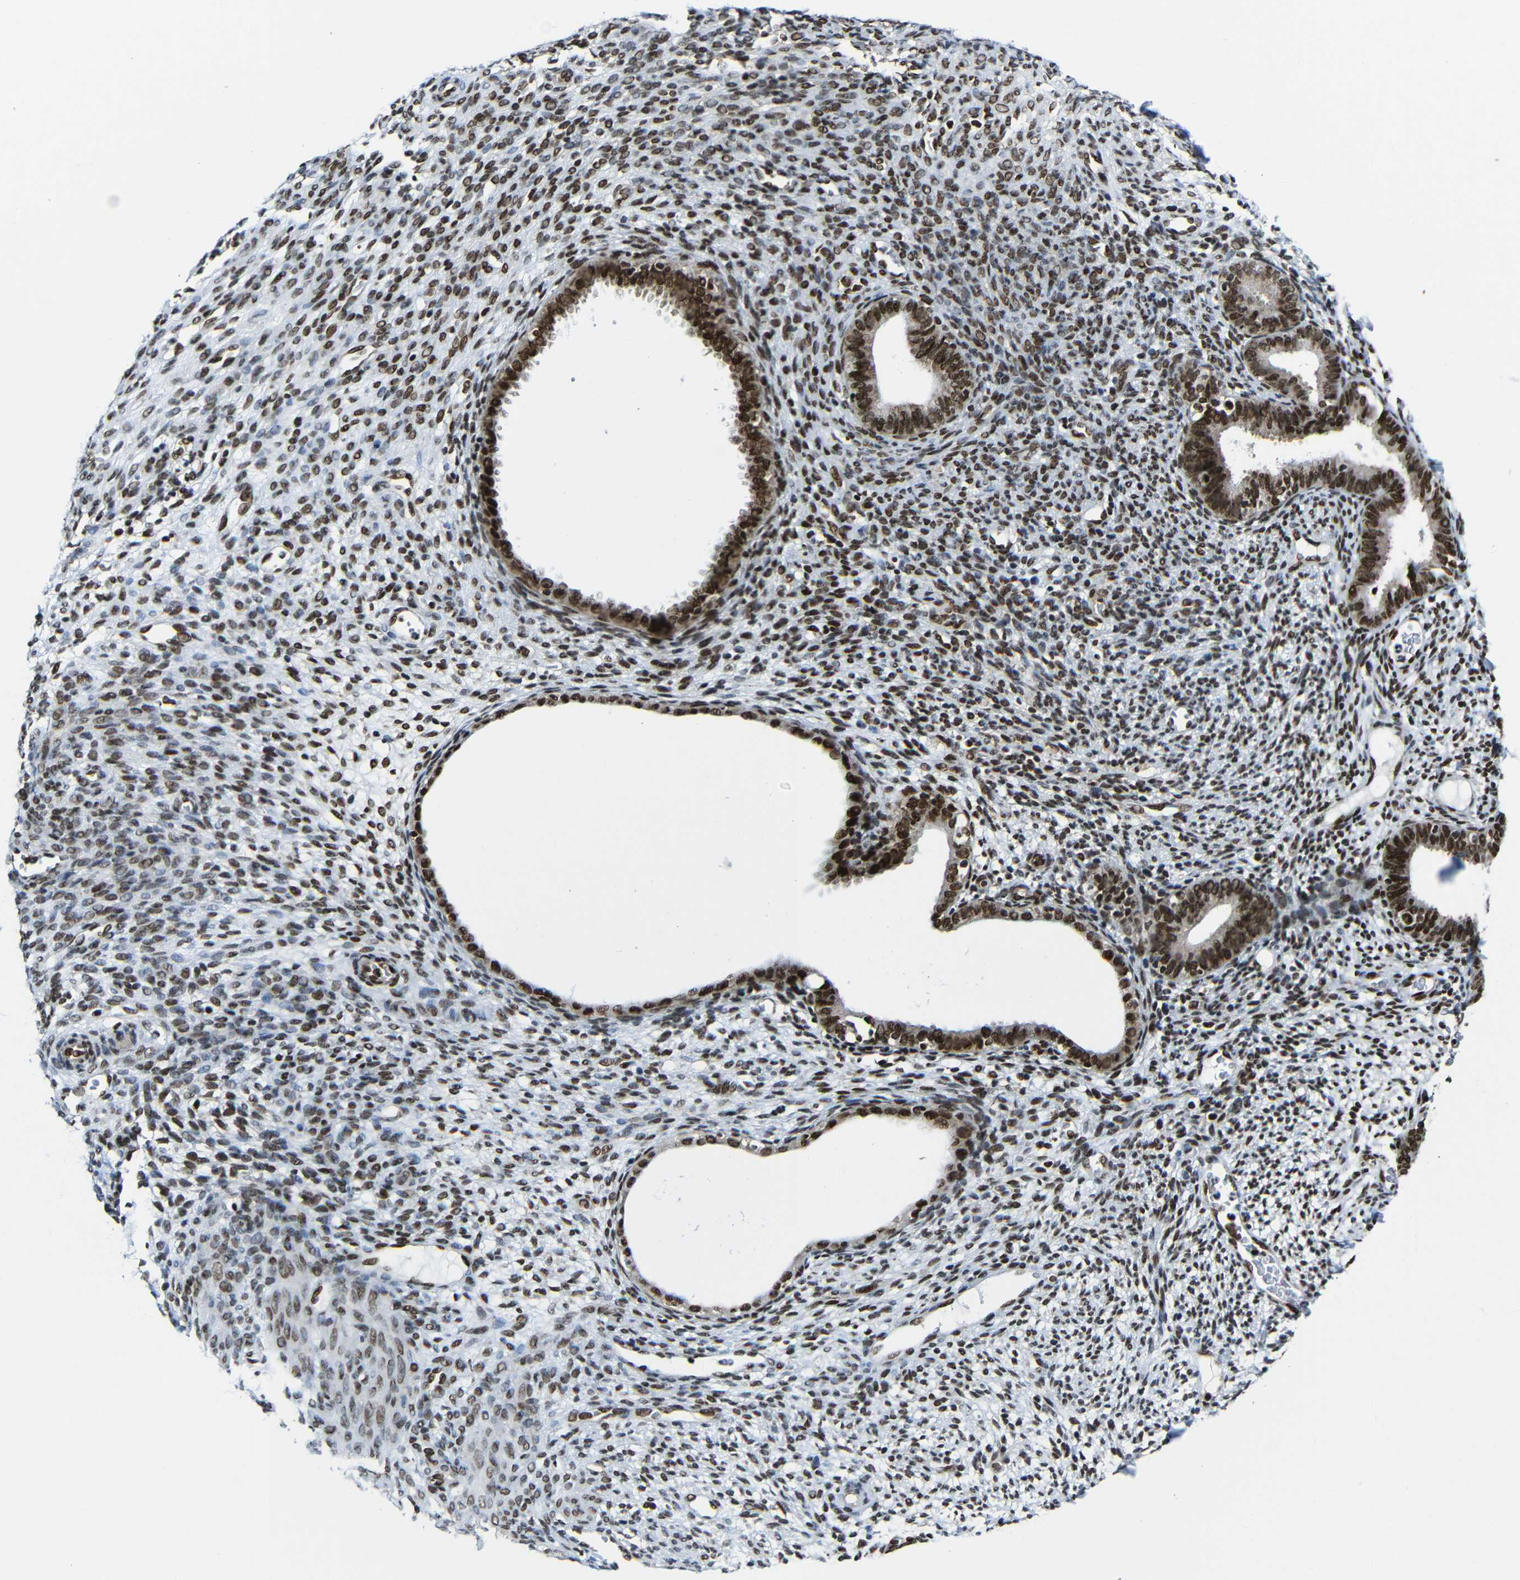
{"staining": {"intensity": "strong", "quantity": "25%-75%", "location": "nuclear"}, "tissue": "endometrium", "cell_type": "Cells in endometrial stroma", "image_type": "normal", "snomed": [{"axis": "morphology", "description": "Normal tissue, NOS"}, {"axis": "morphology", "description": "Atrophy, NOS"}, {"axis": "topography", "description": "Uterus"}, {"axis": "topography", "description": "Endometrium"}], "caption": "IHC of normal endometrium reveals high levels of strong nuclear expression in about 25%-75% of cells in endometrial stroma. Nuclei are stained in blue.", "gene": "PTBP1", "patient": {"sex": "female", "age": 68}}